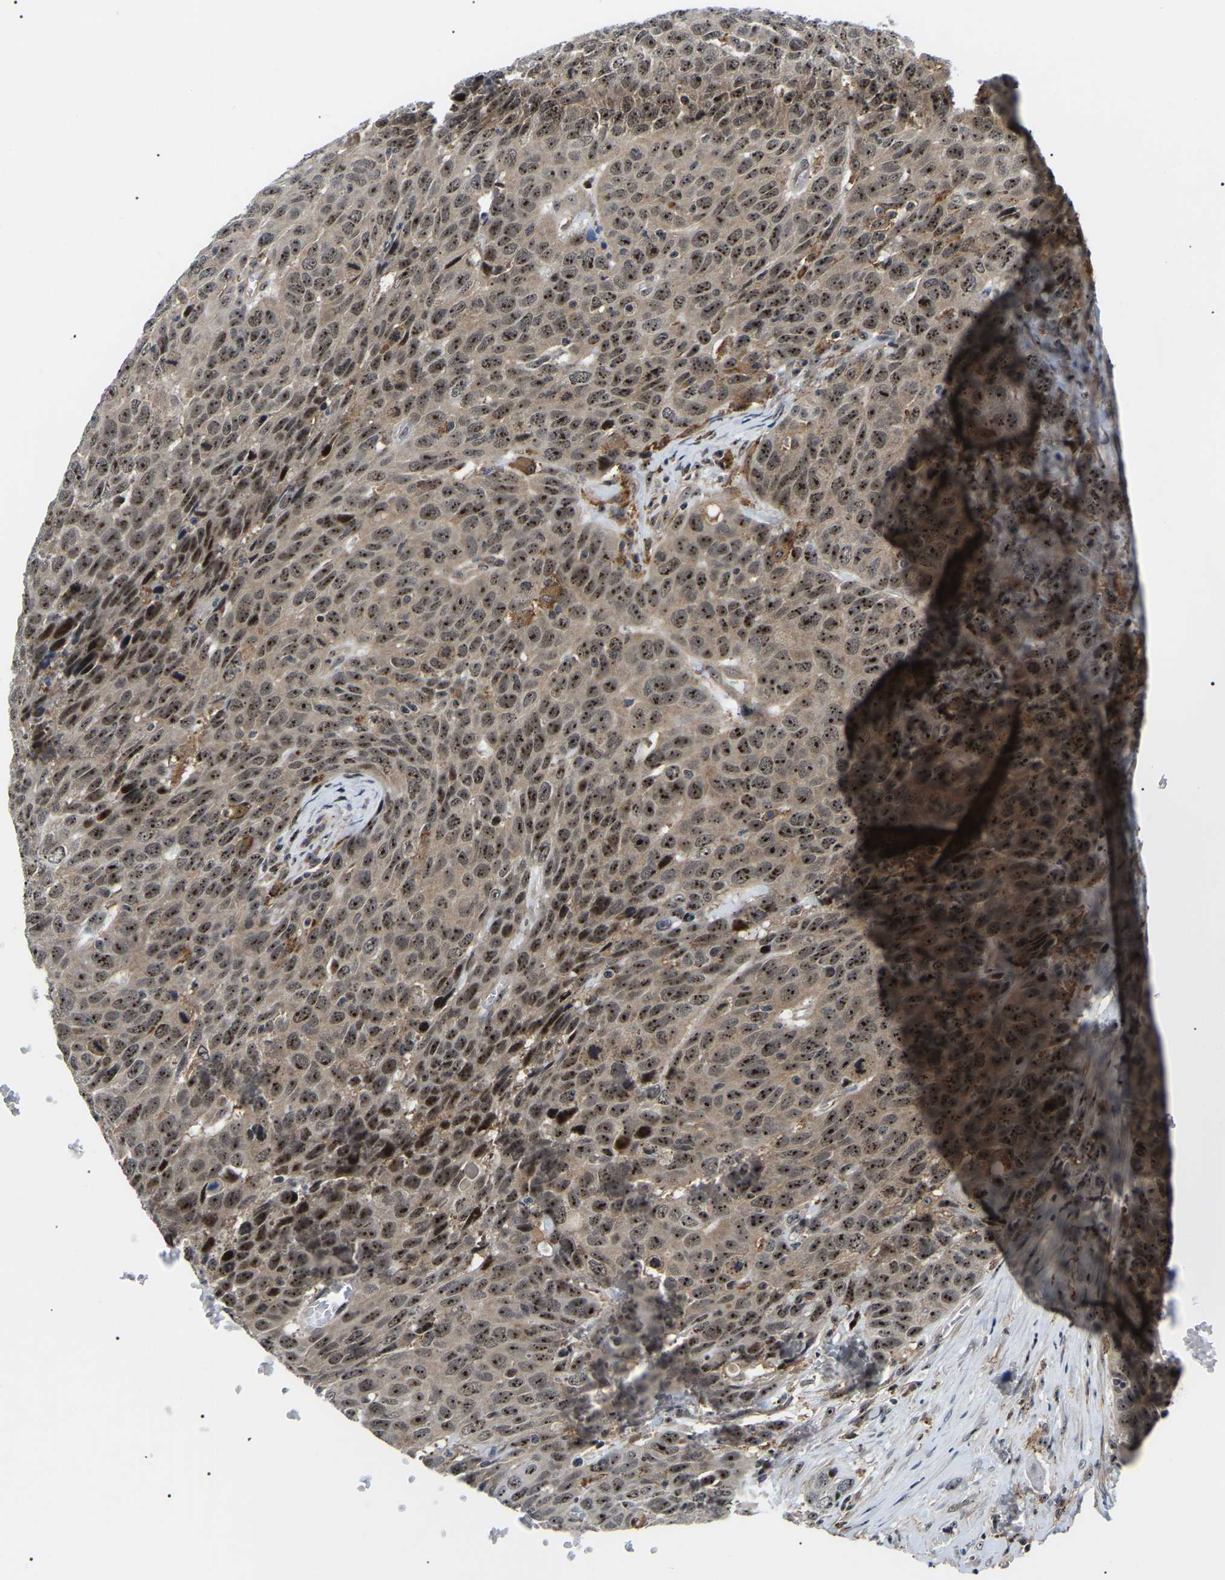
{"staining": {"intensity": "strong", "quantity": ">75%", "location": "cytoplasmic/membranous,nuclear"}, "tissue": "head and neck cancer", "cell_type": "Tumor cells", "image_type": "cancer", "snomed": [{"axis": "morphology", "description": "Squamous cell carcinoma, NOS"}, {"axis": "topography", "description": "Head-Neck"}], "caption": "The micrograph demonstrates staining of head and neck cancer (squamous cell carcinoma), revealing strong cytoplasmic/membranous and nuclear protein expression (brown color) within tumor cells. (DAB IHC with brightfield microscopy, high magnification).", "gene": "RRP1B", "patient": {"sex": "male", "age": 66}}